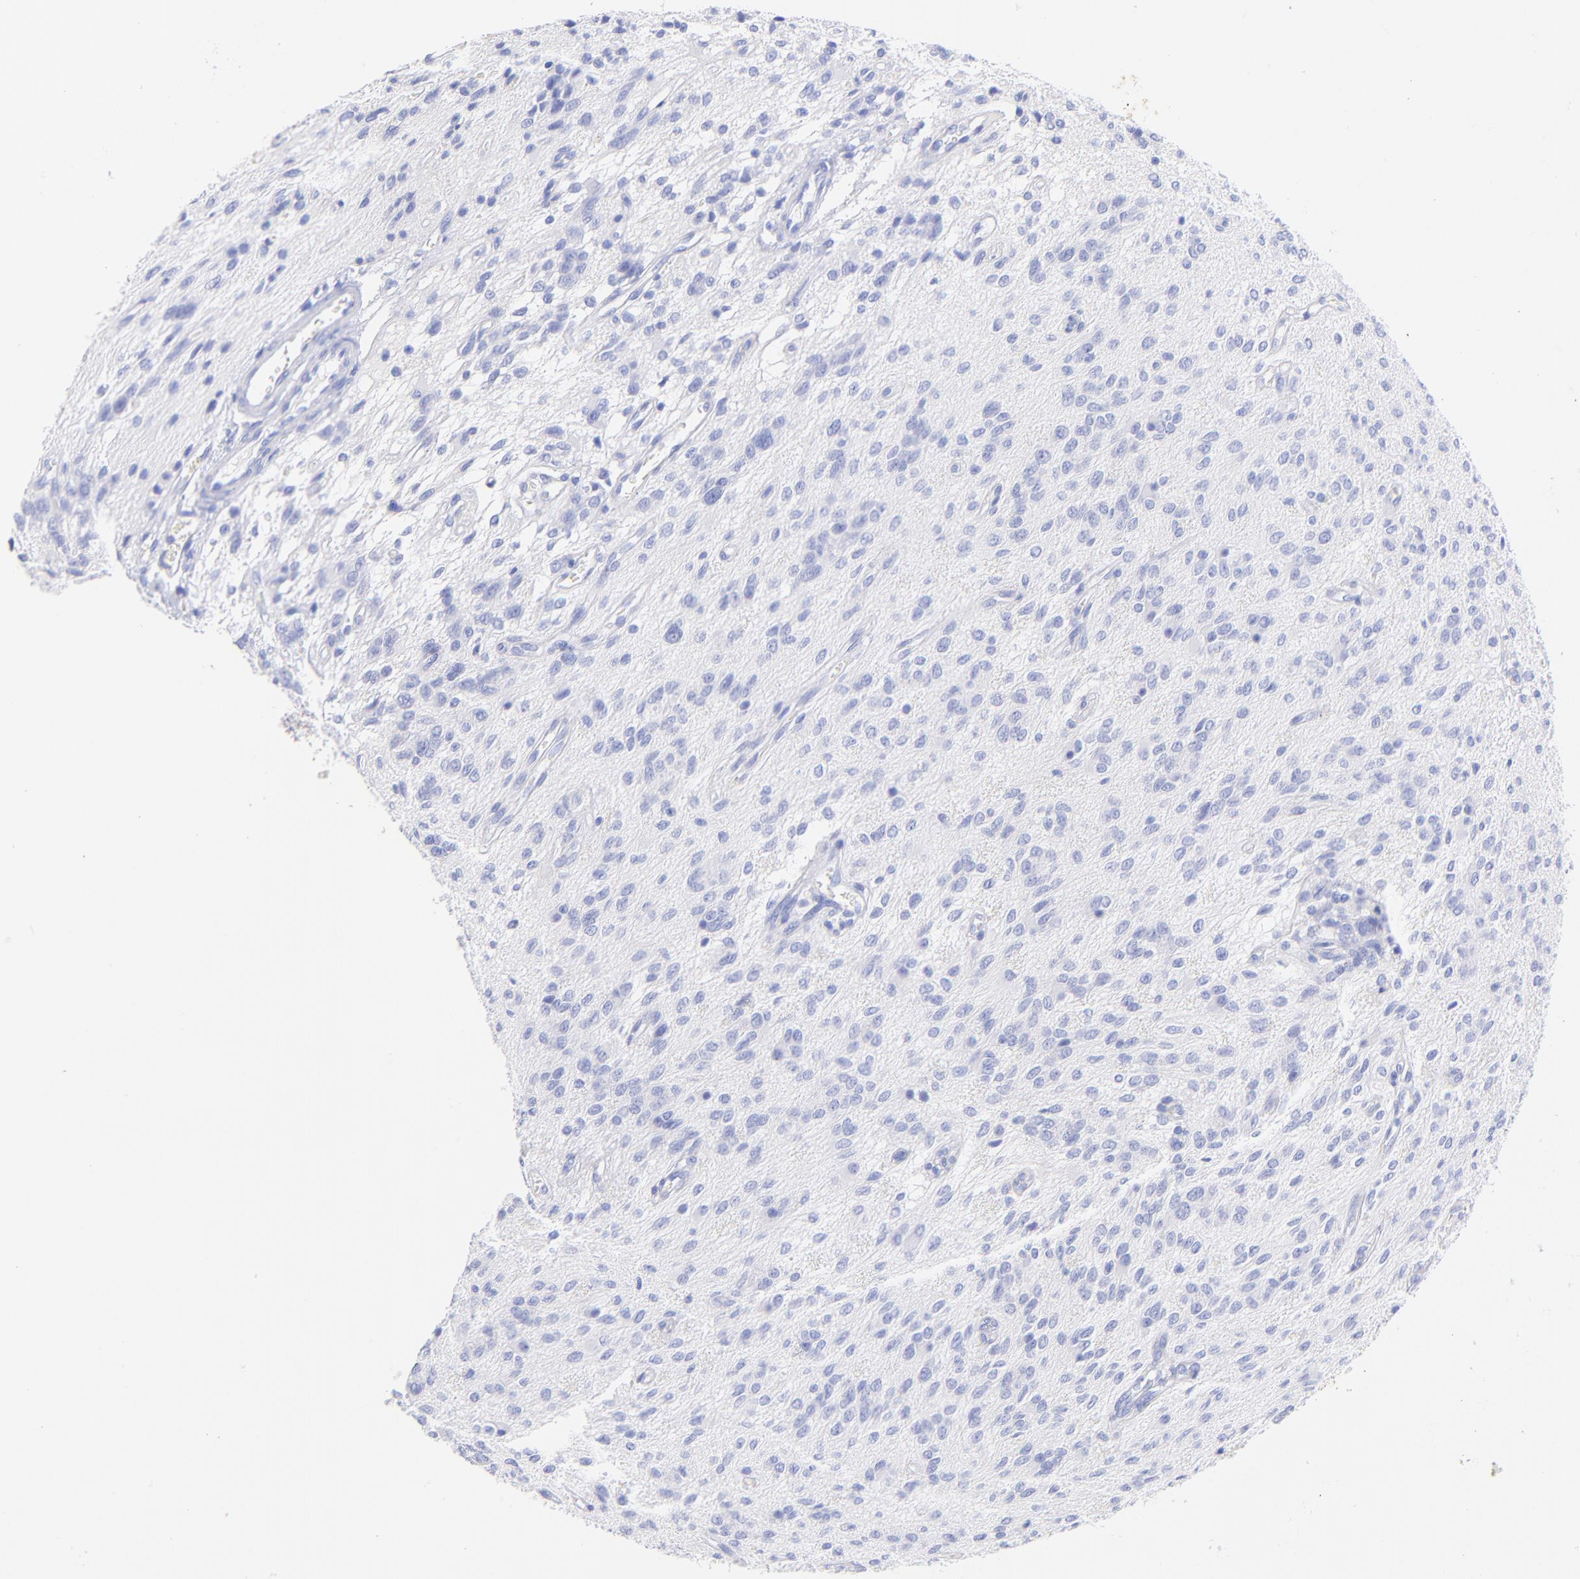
{"staining": {"intensity": "negative", "quantity": "none", "location": "none"}, "tissue": "glioma", "cell_type": "Tumor cells", "image_type": "cancer", "snomed": [{"axis": "morphology", "description": "Glioma, malignant, Low grade"}, {"axis": "topography", "description": "Brain"}], "caption": "High magnification brightfield microscopy of malignant low-grade glioma stained with DAB (brown) and counterstained with hematoxylin (blue): tumor cells show no significant positivity.", "gene": "KRT19", "patient": {"sex": "female", "age": 15}}